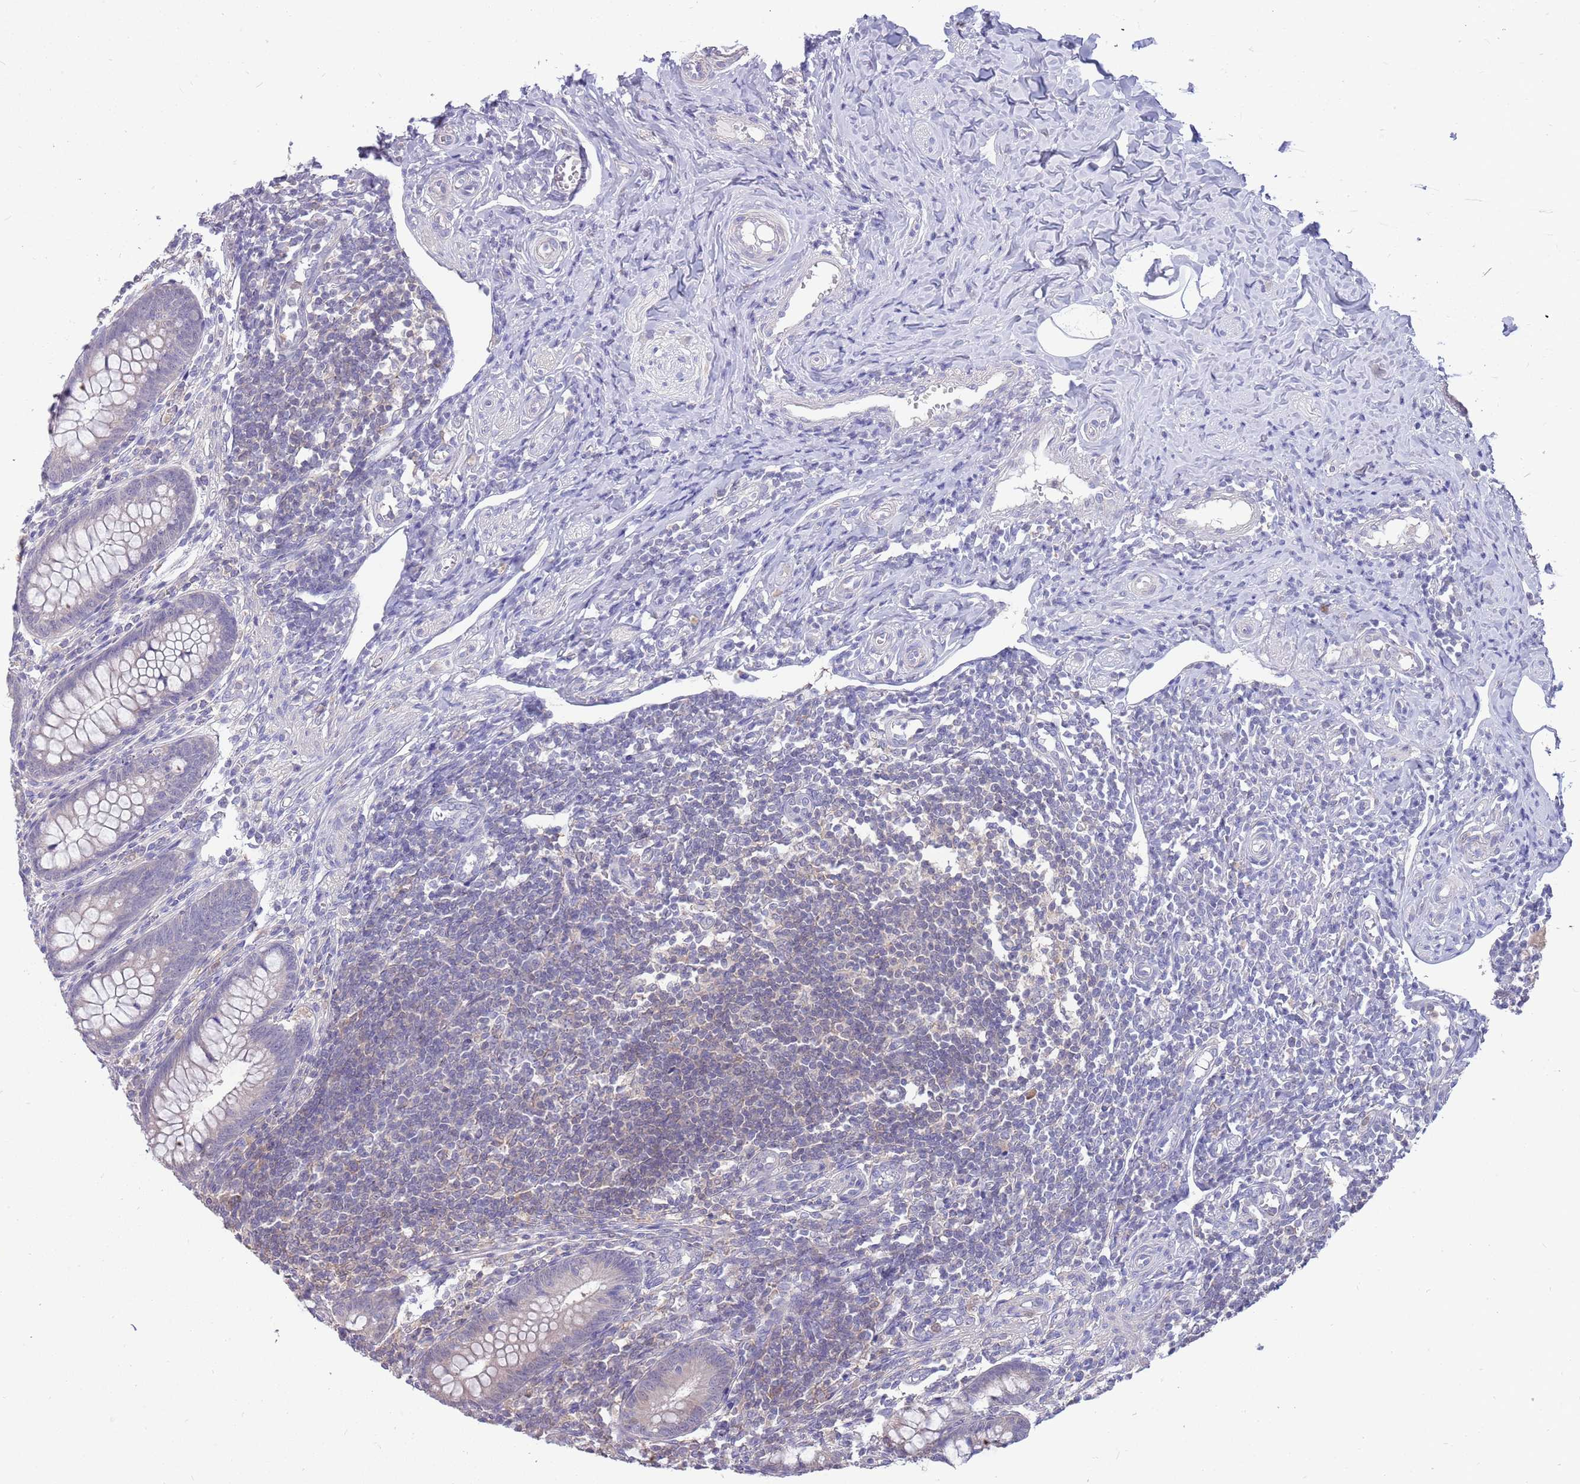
{"staining": {"intensity": "negative", "quantity": "none", "location": "none"}, "tissue": "appendix", "cell_type": "Glandular cells", "image_type": "normal", "snomed": [{"axis": "morphology", "description": "Normal tissue, NOS"}, {"axis": "topography", "description": "Appendix"}], "caption": "IHC micrograph of unremarkable appendix: appendix stained with DAB (3,3'-diaminobenzidine) shows no significant protein staining in glandular cells. (Stains: DAB IHC with hematoxylin counter stain, Microscopy: brightfield microscopy at high magnification).", "gene": "AP5S1", "patient": {"sex": "female", "age": 33}}